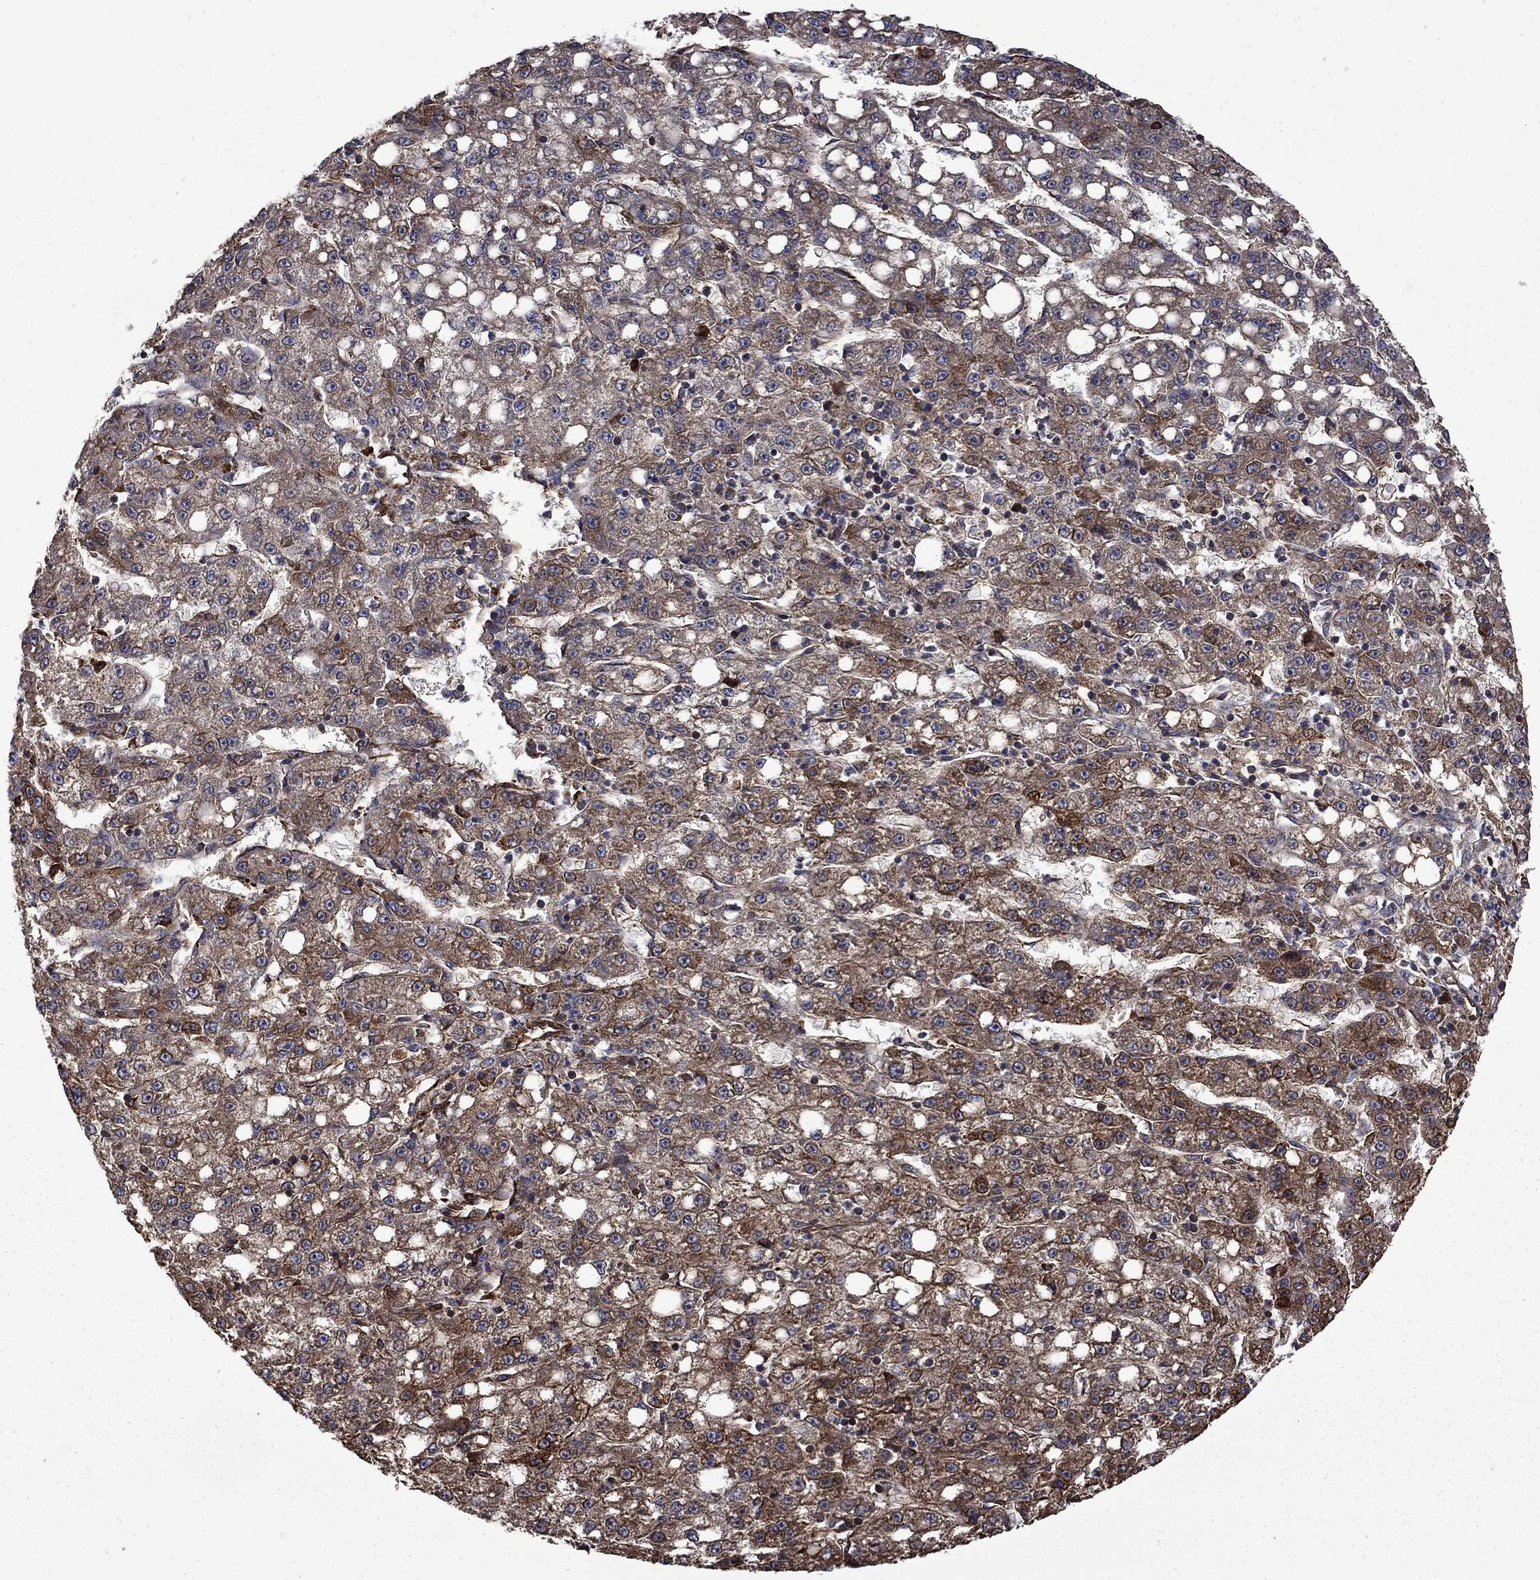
{"staining": {"intensity": "moderate", "quantity": ">75%", "location": "cytoplasmic/membranous"}, "tissue": "liver cancer", "cell_type": "Tumor cells", "image_type": "cancer", "snomed": [{"axis": "morphology", "description": "Carcinoma, Hepatocellular, NOS"}, {"axis": "topography", "description": "Liver"}], "caption": "Protein analysis of hepatocellular carcinoma (liver) tissue reveals moderate cytoplasmic/membranous staining in approximately >75% of tumor cells.", "gene": "CUTC", "patient": {"sex": "female", "age": 65}}